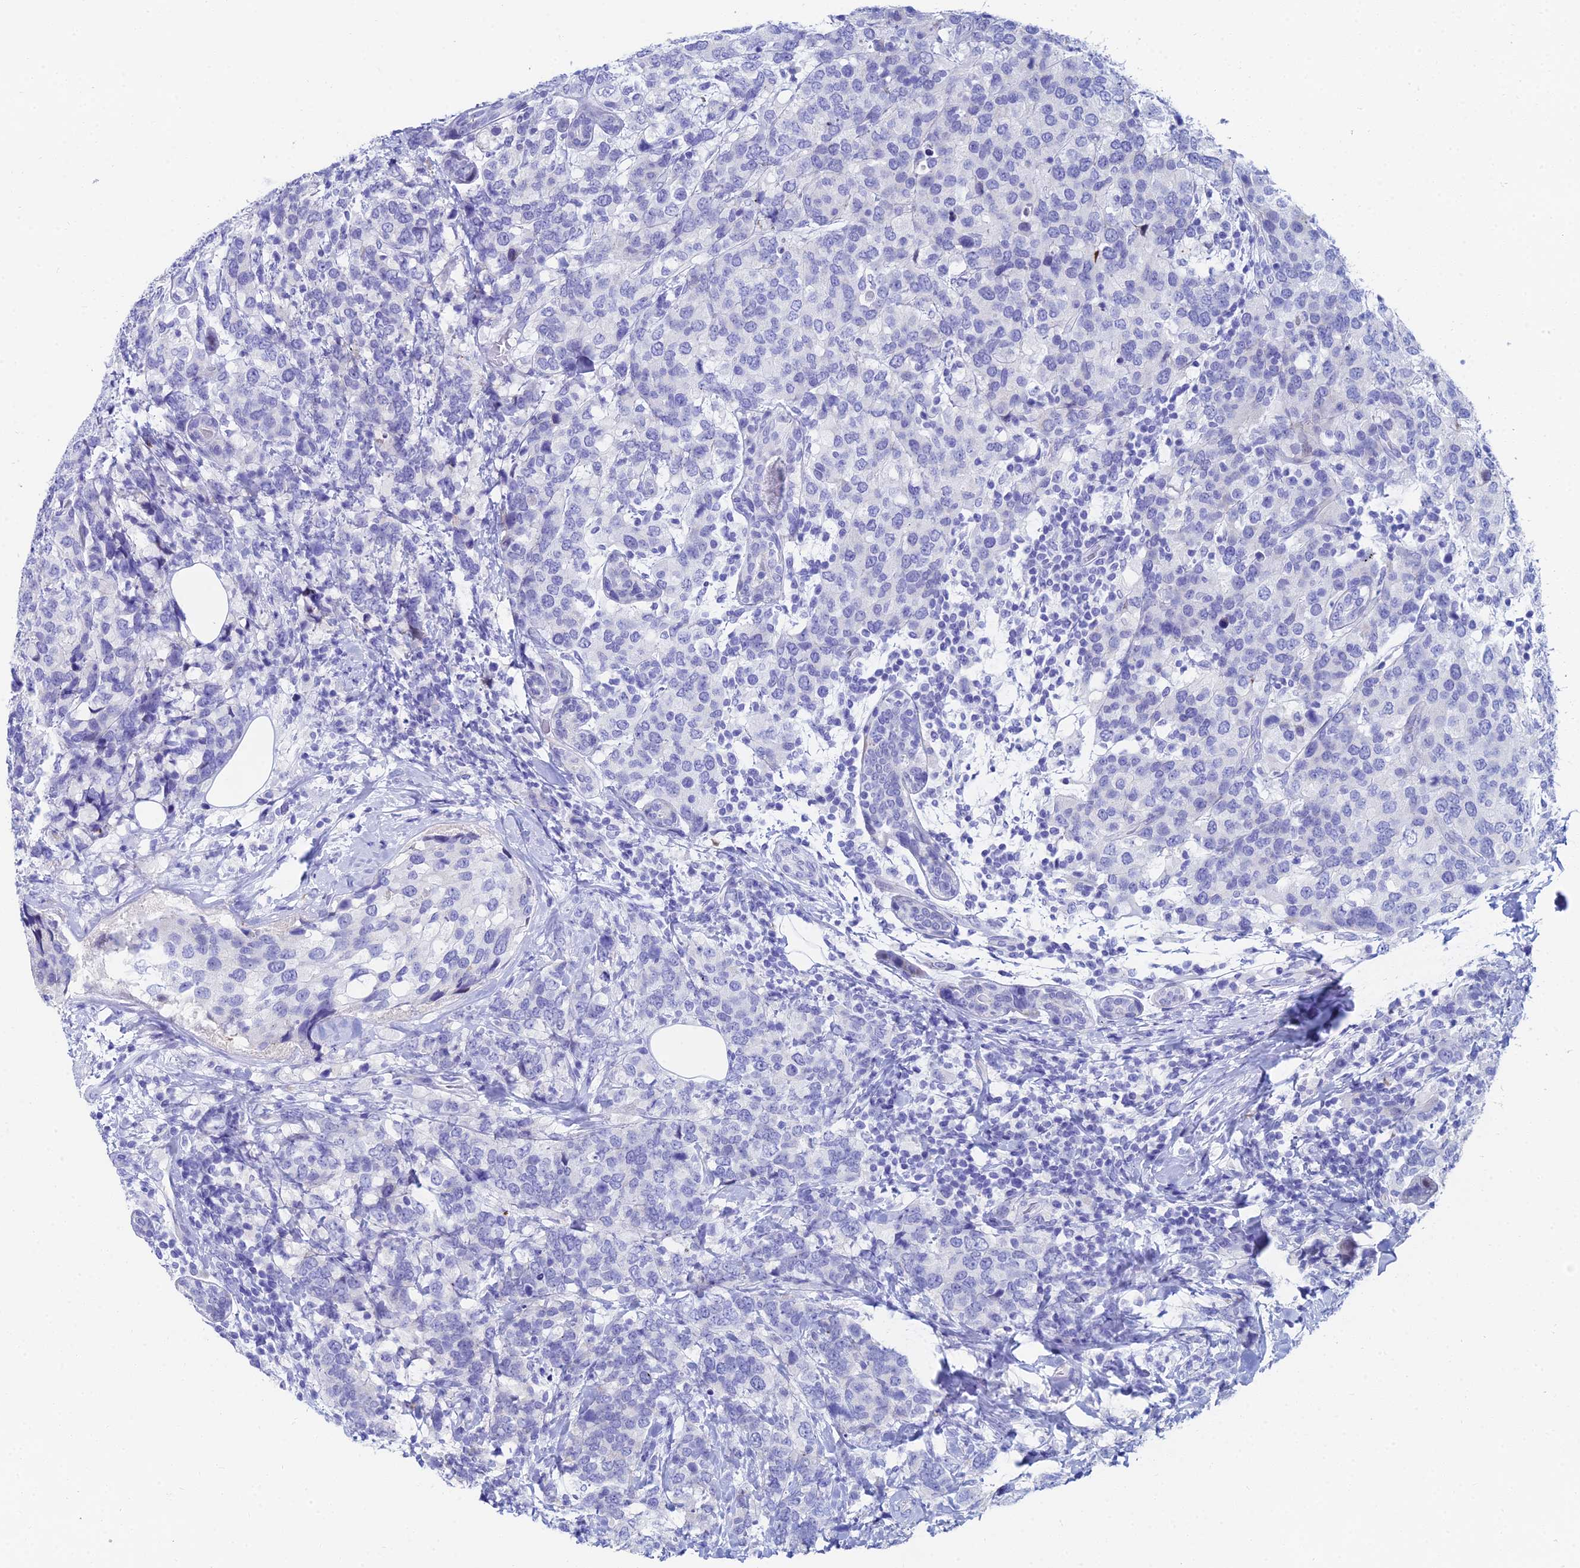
{"staining": {"intensity": "negative", "quantity": "none", "location": "none"}, "tissue": "breast cancer", "cell_type": "Tumor cells", "image_type": "cancer", "snomed": [{"axis": "morphology", "description": "Lobular carcinoma"}, {"axis": "topography", "description": "Breast"}], "caption": "Lobular carcinoma (breast) was stained to show a protein in brown. There is no significant staining in tumor cells. (Brightfield microscopy of DAB (3,3'-diaminobenzidine) immunohistochemistry at high magnification).", "gene": "HSPA1L", "patient": {"sex": "female", "age": 59}}